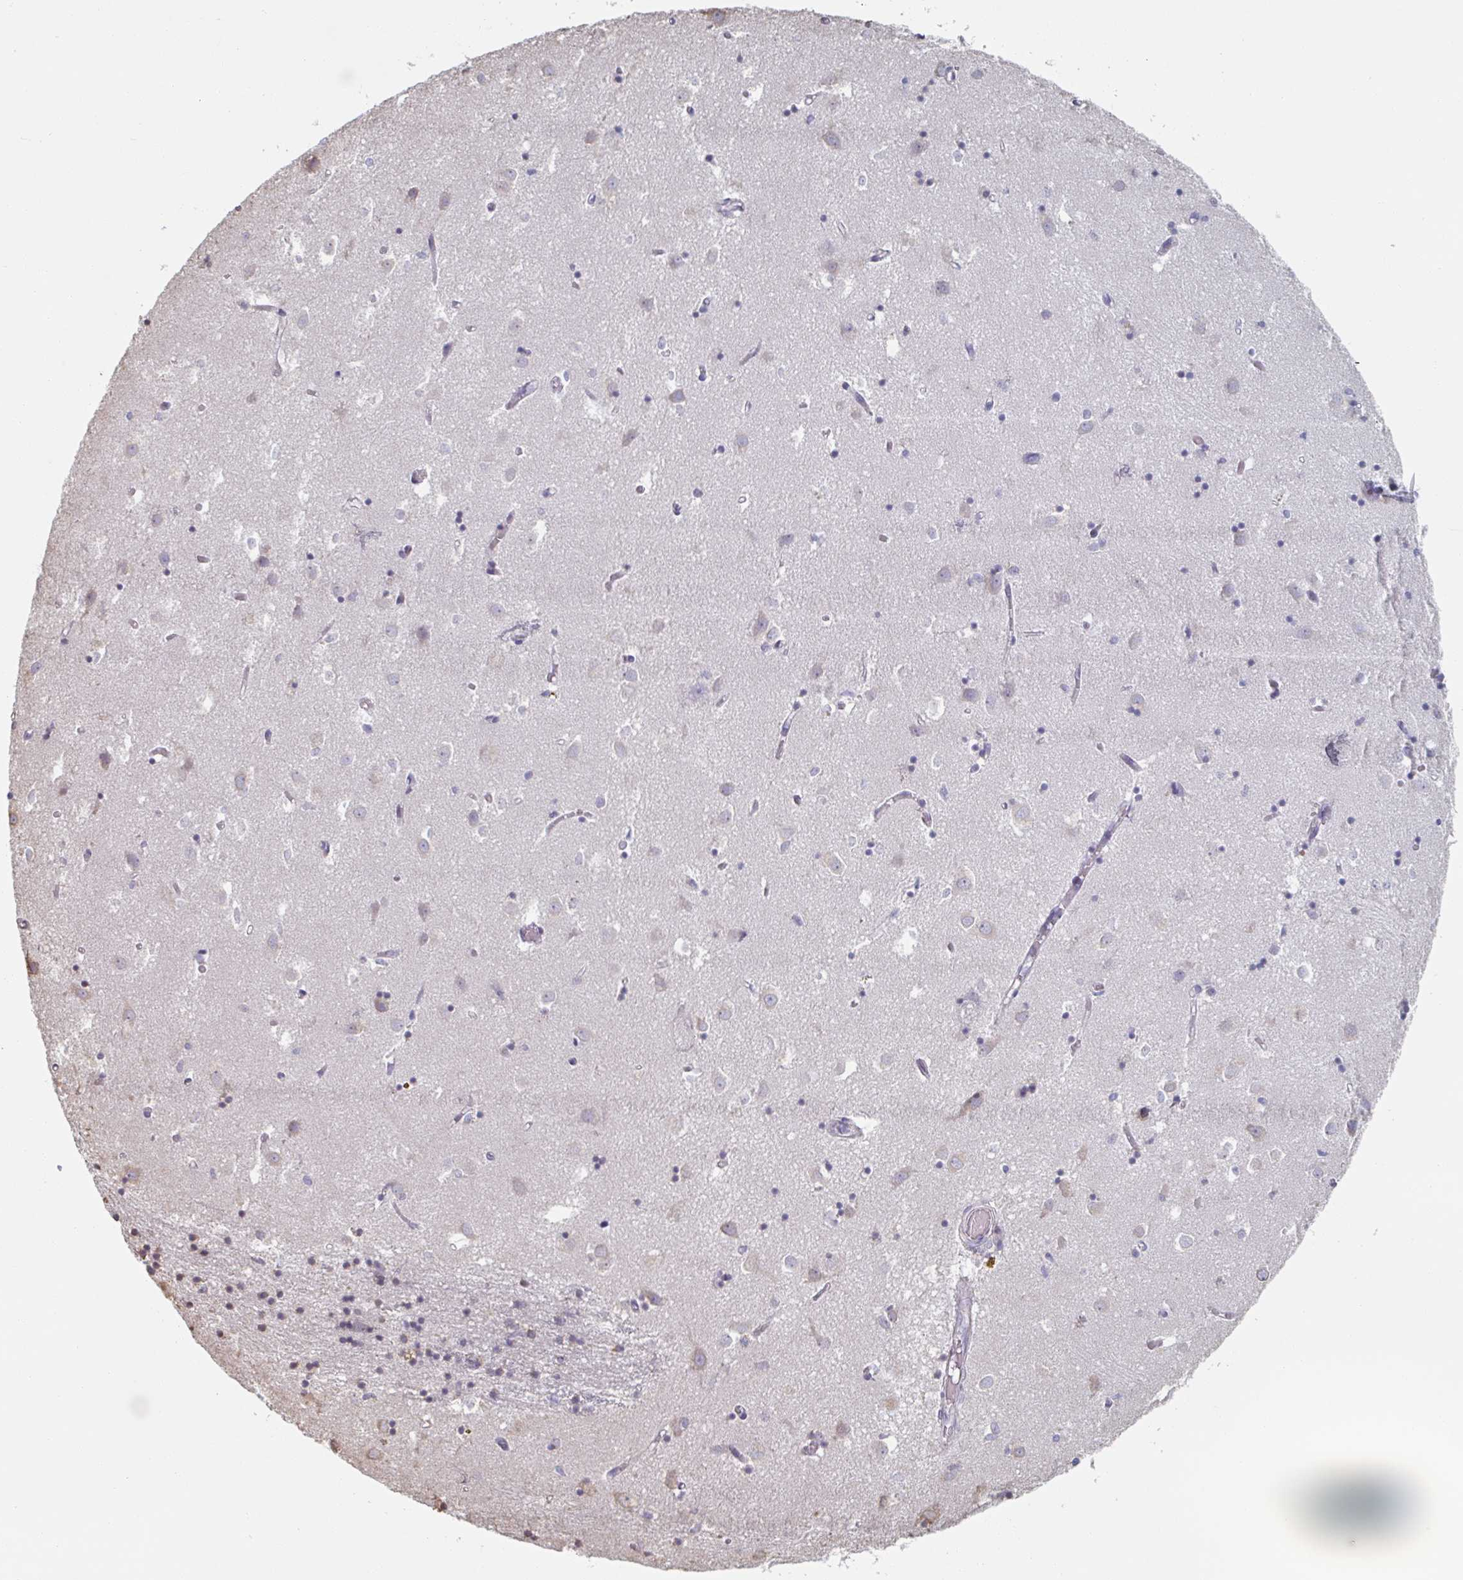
{"staining": {"intensity": "negative", "quantity": "none", "location": "none"}, "tissue": "caudate", "cell_type": "Glial cells", "image_type": "normal", "snomed": [{"axis": "morphology", "description": "Normal tissue, NOS"}, {"axis": "topography", "description": "Lateral ventricle wall"}], "caption": "Immunohistochemistry of benign human caudate exhibits no expression in glial cells.", "gene": "RAB5IF", "patient": {"sex": "male", "age": 70}}